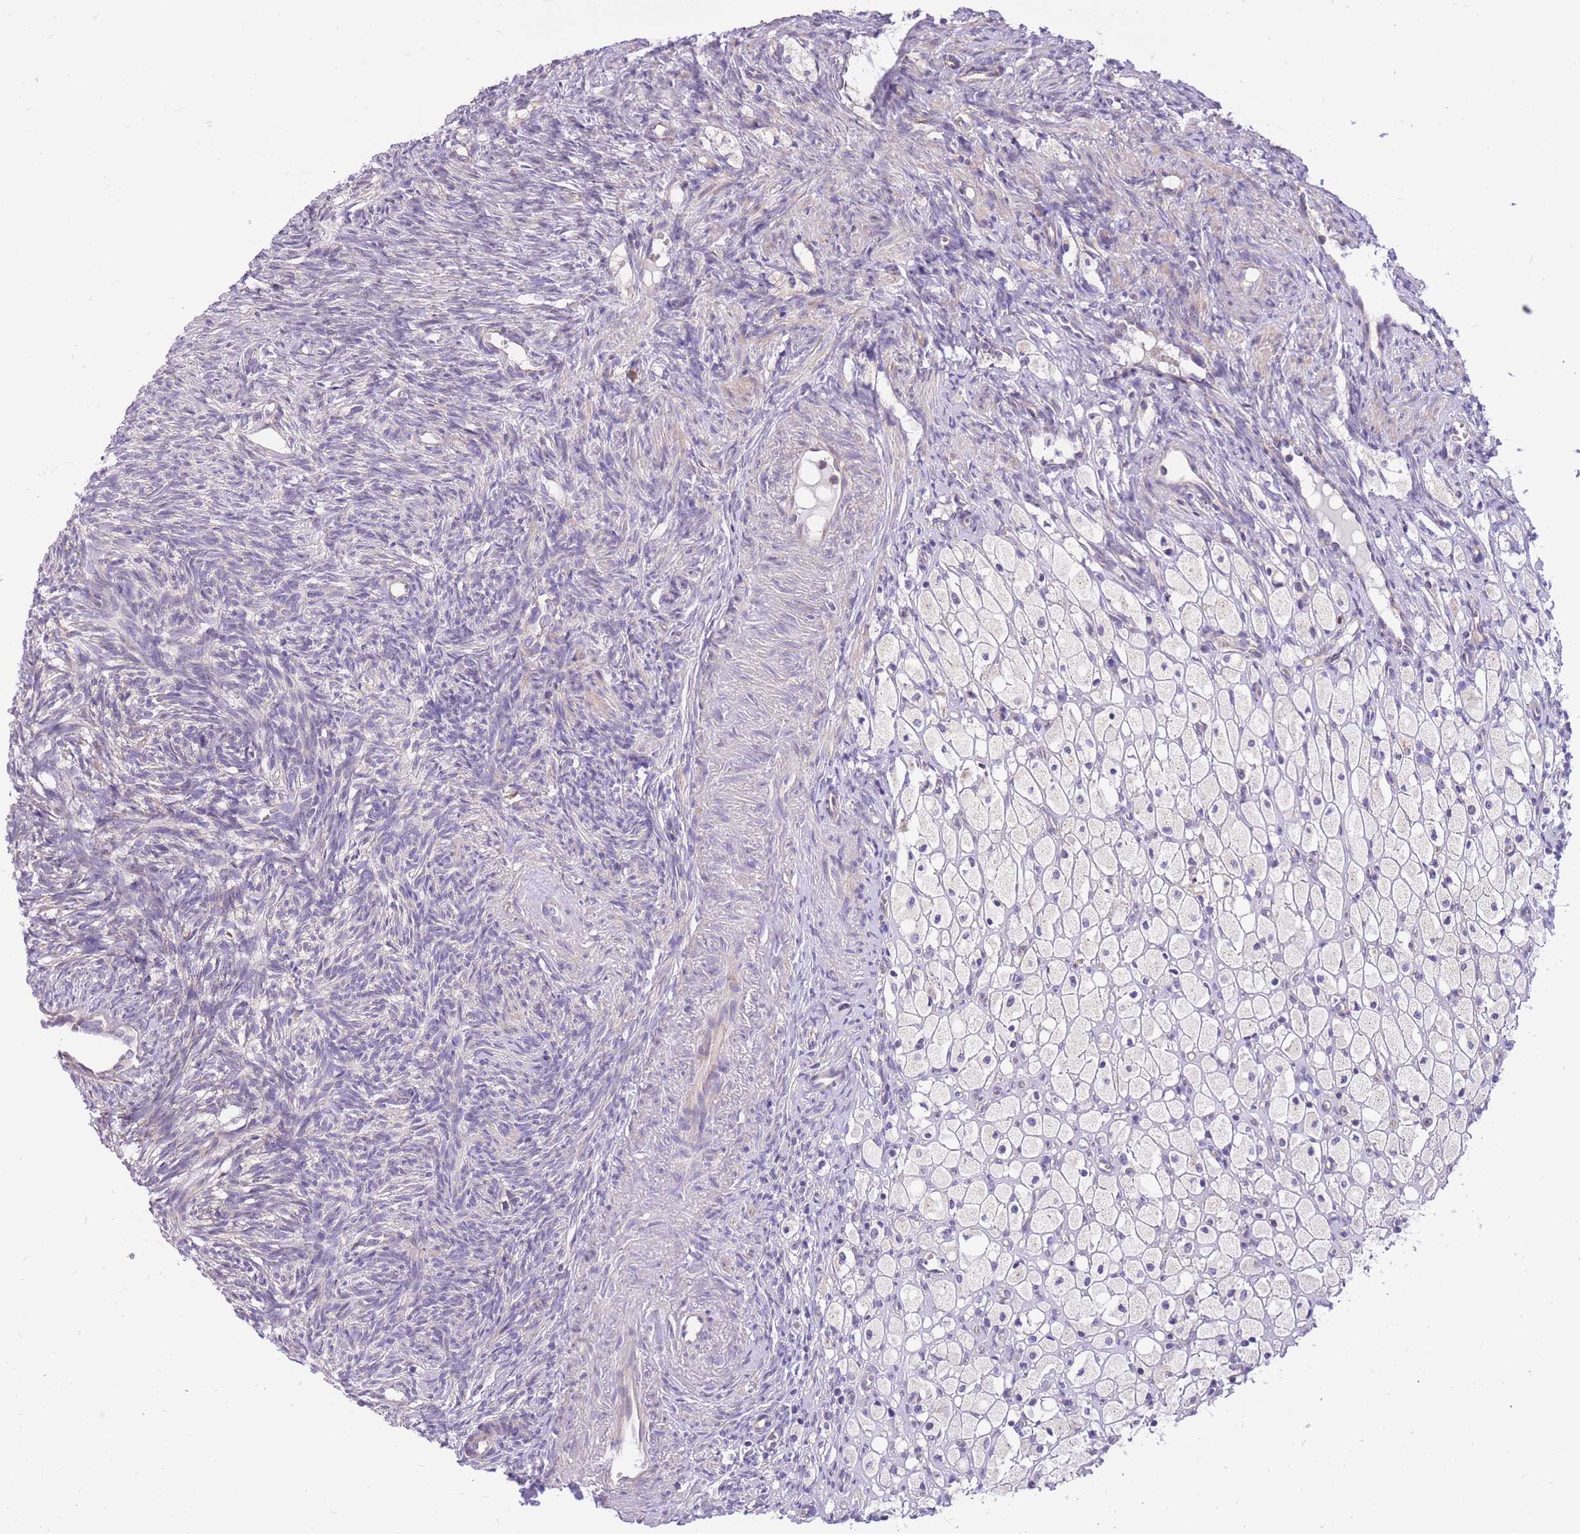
{"staining": {"intensity": "negative", "quantity": "none", "location": "none"}, "tissue": "ovary", "cell_type": "Ovarian stroma cells", "image_type": "normal", "snomed": [{"axis": "morphology", "description": "Normal tissue, NOS"}, {"axis": "topography", "description": "Ovary"}], "caption": "Immunohistochemistry (IHC) image of normal ovary stained for a protein (brown), which displays no positivity in ovarian stroma cells.", "gene": "TOPAZ1", "patient": {"sex": "female", "age": 51}}